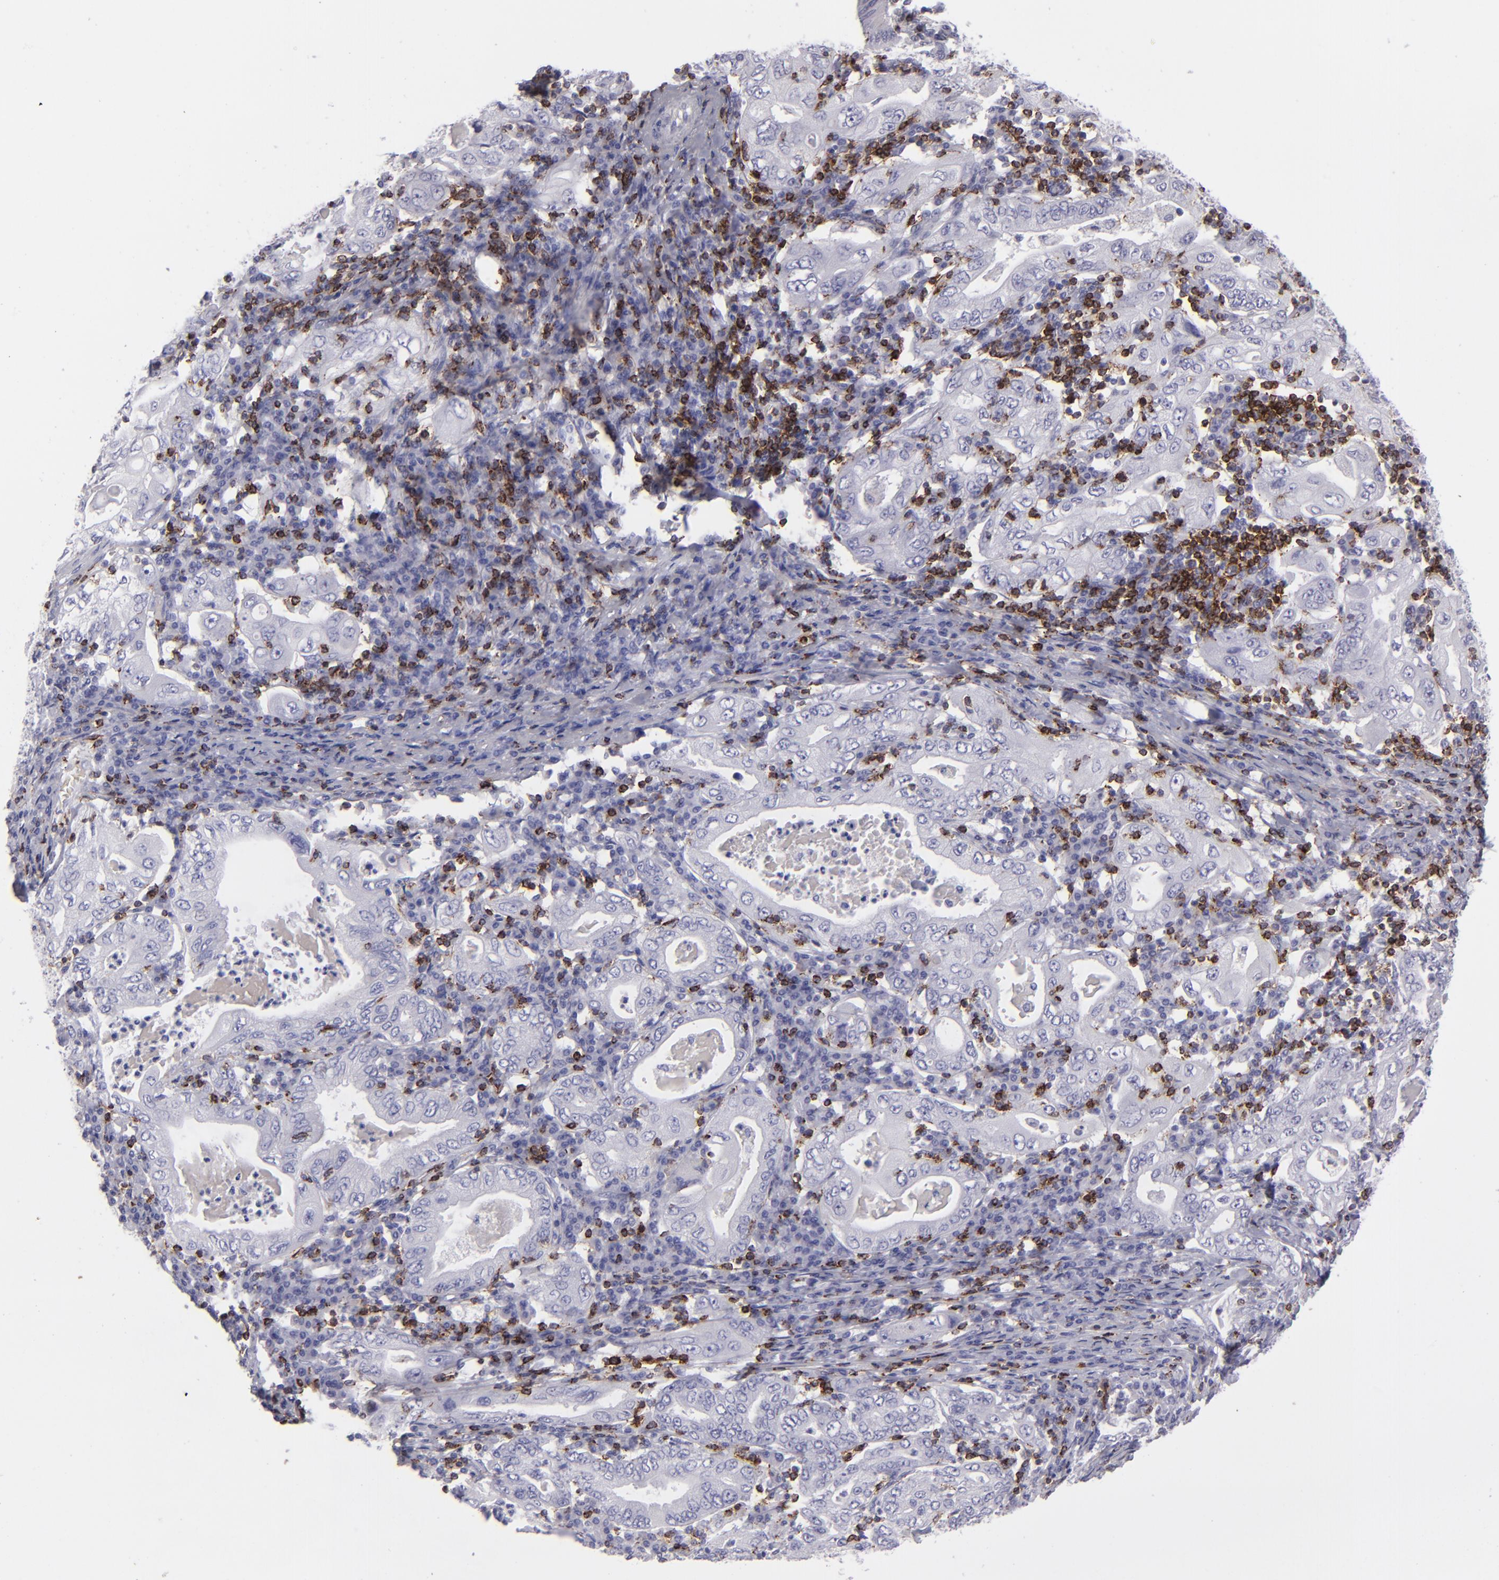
{"staining": {"intensity": "negative", "quantity": "none", "location": "none"}, "tissue": "stomach cancer", "cell_type": "Tumor cells", "image_type": "cancer", "snomed": [{"axis": "morphology", "description": "Normal tissue, NOS"}, {"axis": "morphology", "description": "Adenocarcinoma, NOS"}, {"axis": "topography", "description": "Esophagus"}, {"axis": "topography", "description": "Stomach, upper"}, {"axis": "topography", "description": "Peripheral nerve tissue"}], "caption": "The histopathology image displays no staining of tumor cells in stomach cancer (adenocarcinoma).", "gene": "CD2", "patient": {"sex": "male", "age": 62}}